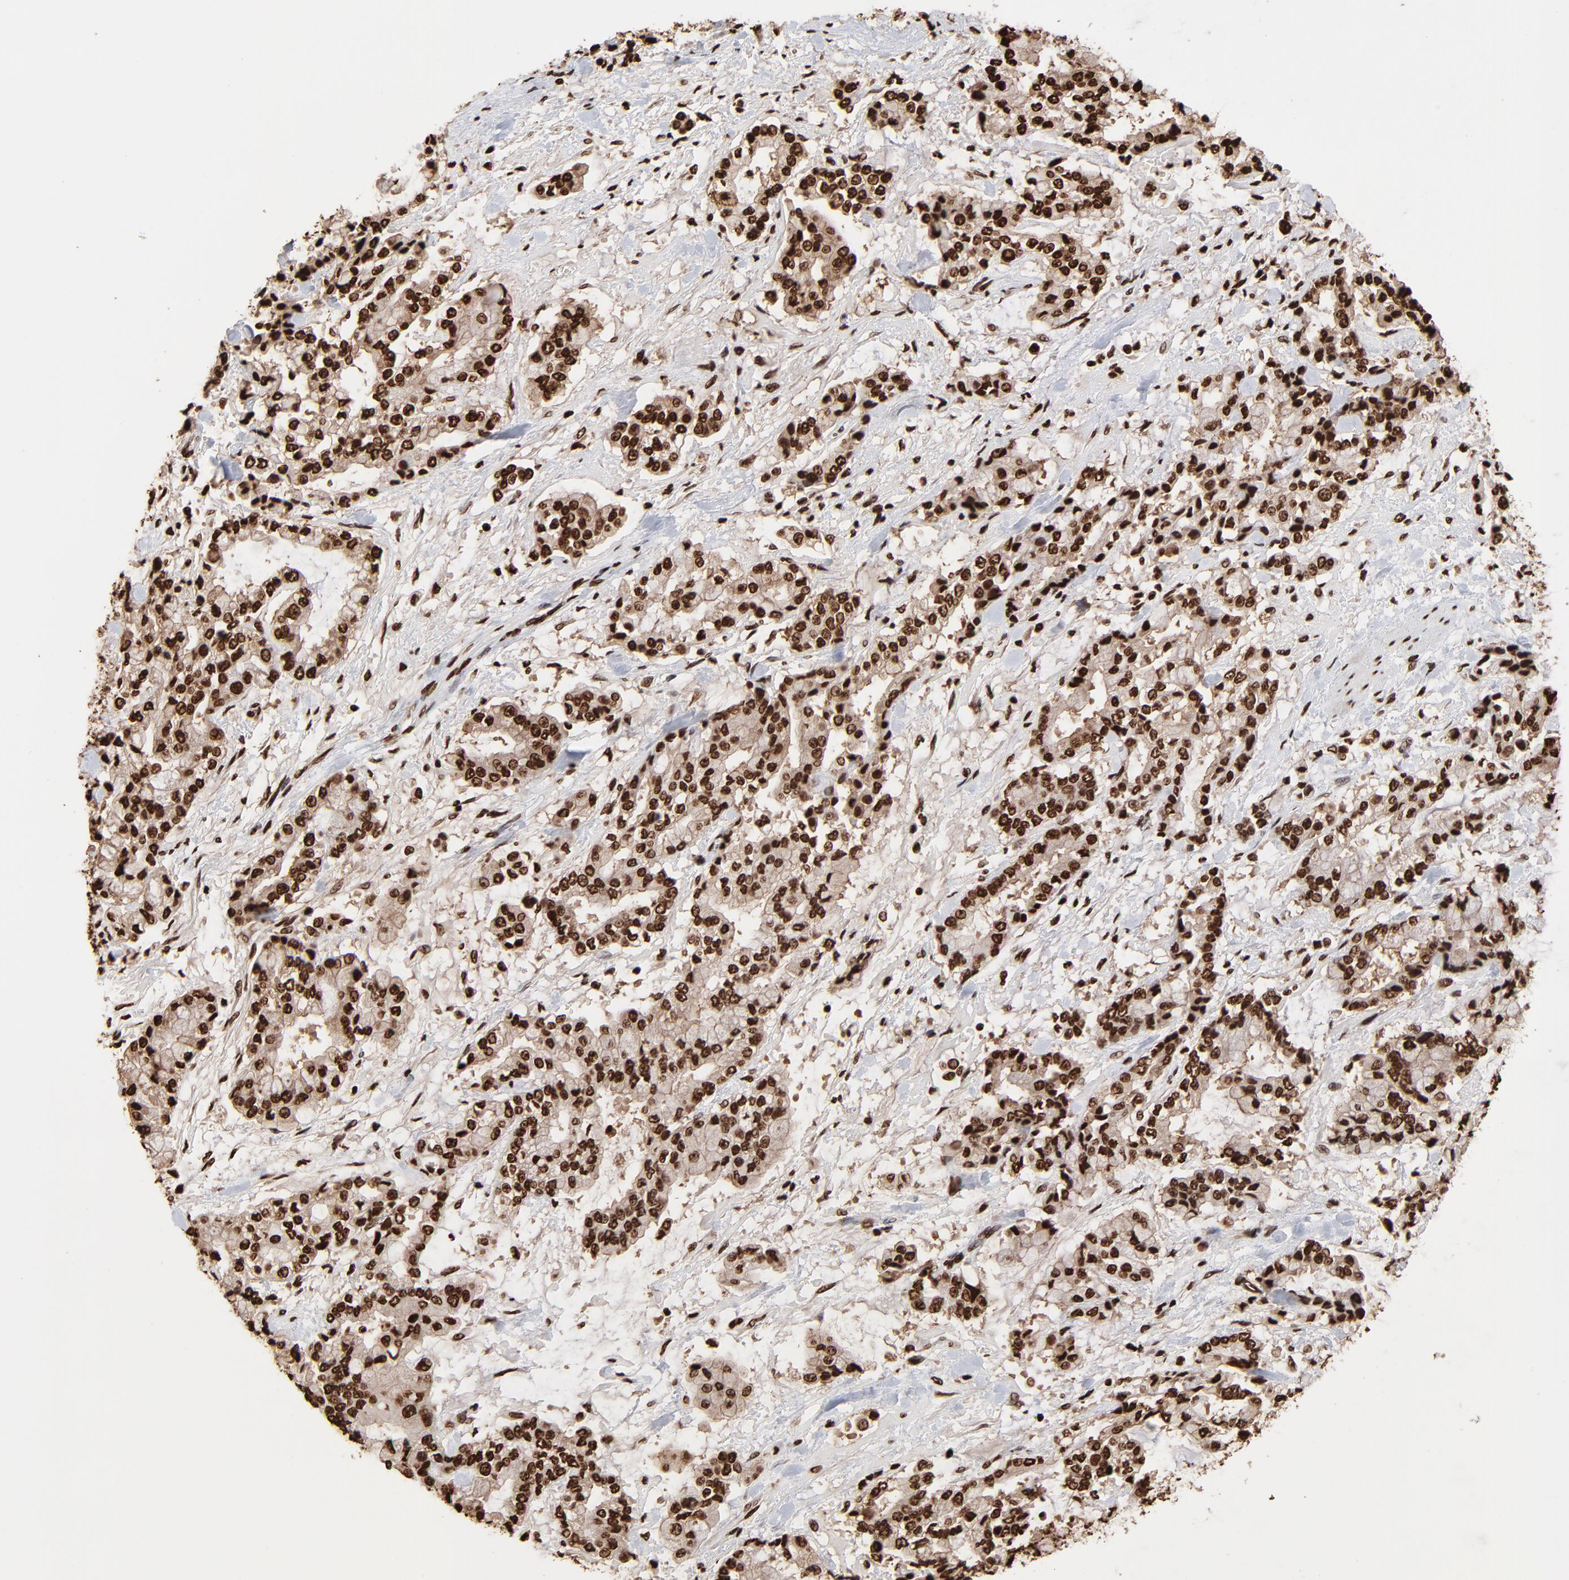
{"staining": {"intensity": "strong", "quantity": ">75%", "location": "nuclear"}, "tissue": "stomach cancer", "cell_type": "Tumor cells", "image_type": "cancer", "snomed": [{"axis": "morphology", "description": "Normal tissue, NOS"}, {"axis": "morphology", "description": "Adenocarcinoma, NOS"}, {"axis": "topography", "description": "Stomach, upper"}, {"axis": "topography", "description": "Stomach"}], "caption": "Protein expression by immunohistochemistry (IHC) exhibits strong nuclear staining in about >75% of tumor cells in stomach cancer (adenocarcinoma).", "gene": "ZNF544", "patient": {"sex": "male", "age": 76}}